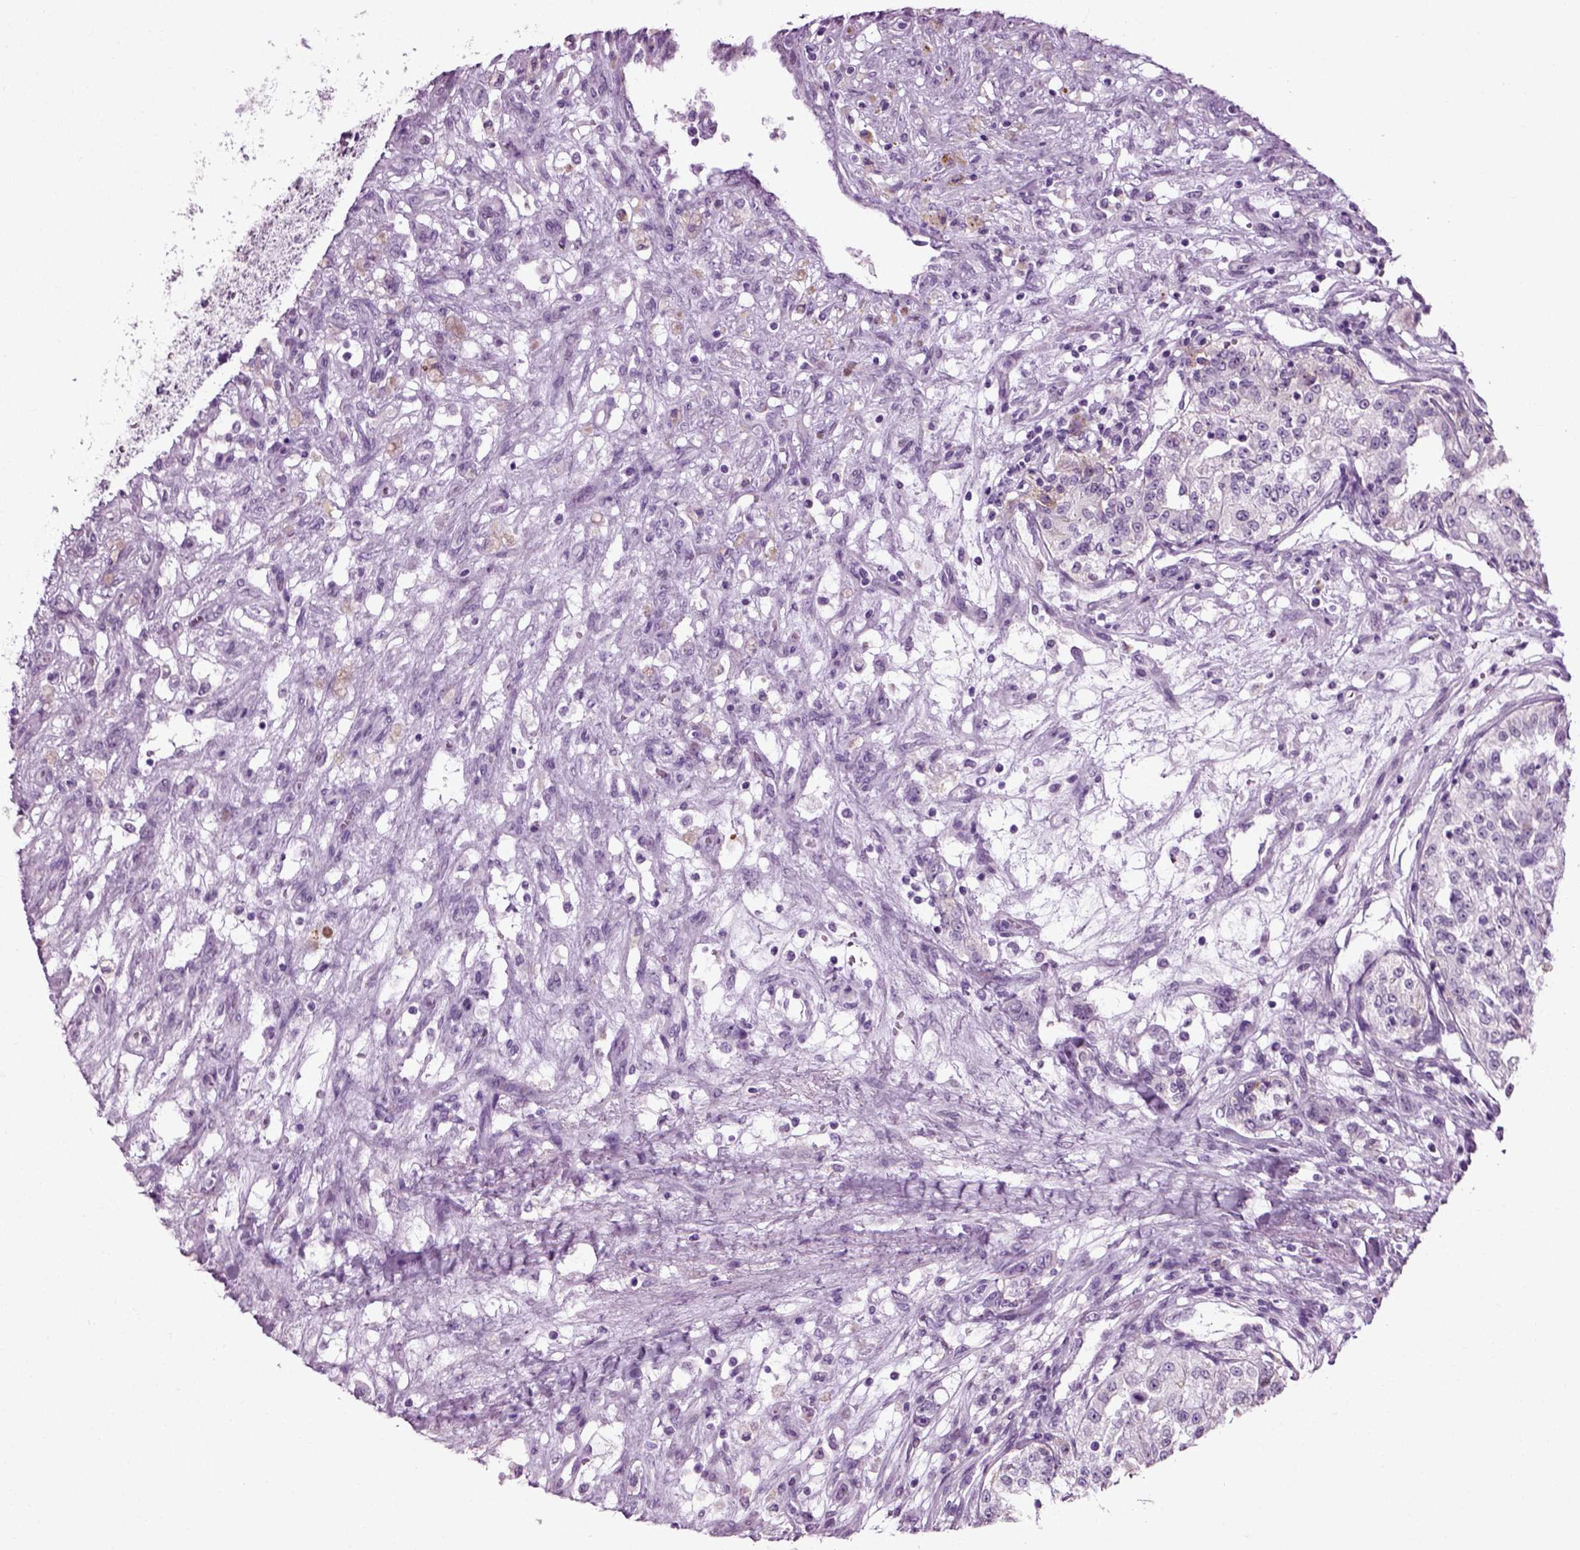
{"staining": {"intensity": "negative", "quantity": "none", "location": "none"}, "tissue": "renal cancer", "cell_type": "Tumor cells", "image_type": "cancer", "snomed": [{"axis": "morphology", "description": "Adenocarcinoma, NOS"}, {"axis": "topography", "description": "Kidney"}], "caption": "This photomicrograph is of renal adenocarcinoma stained with IHC to label a protein in brown with the nuclei are counter-stained blue. There is no expression in tumor cells.", "gene": "SLC26A8", "patient": {"sex": "female", "age": 63}}